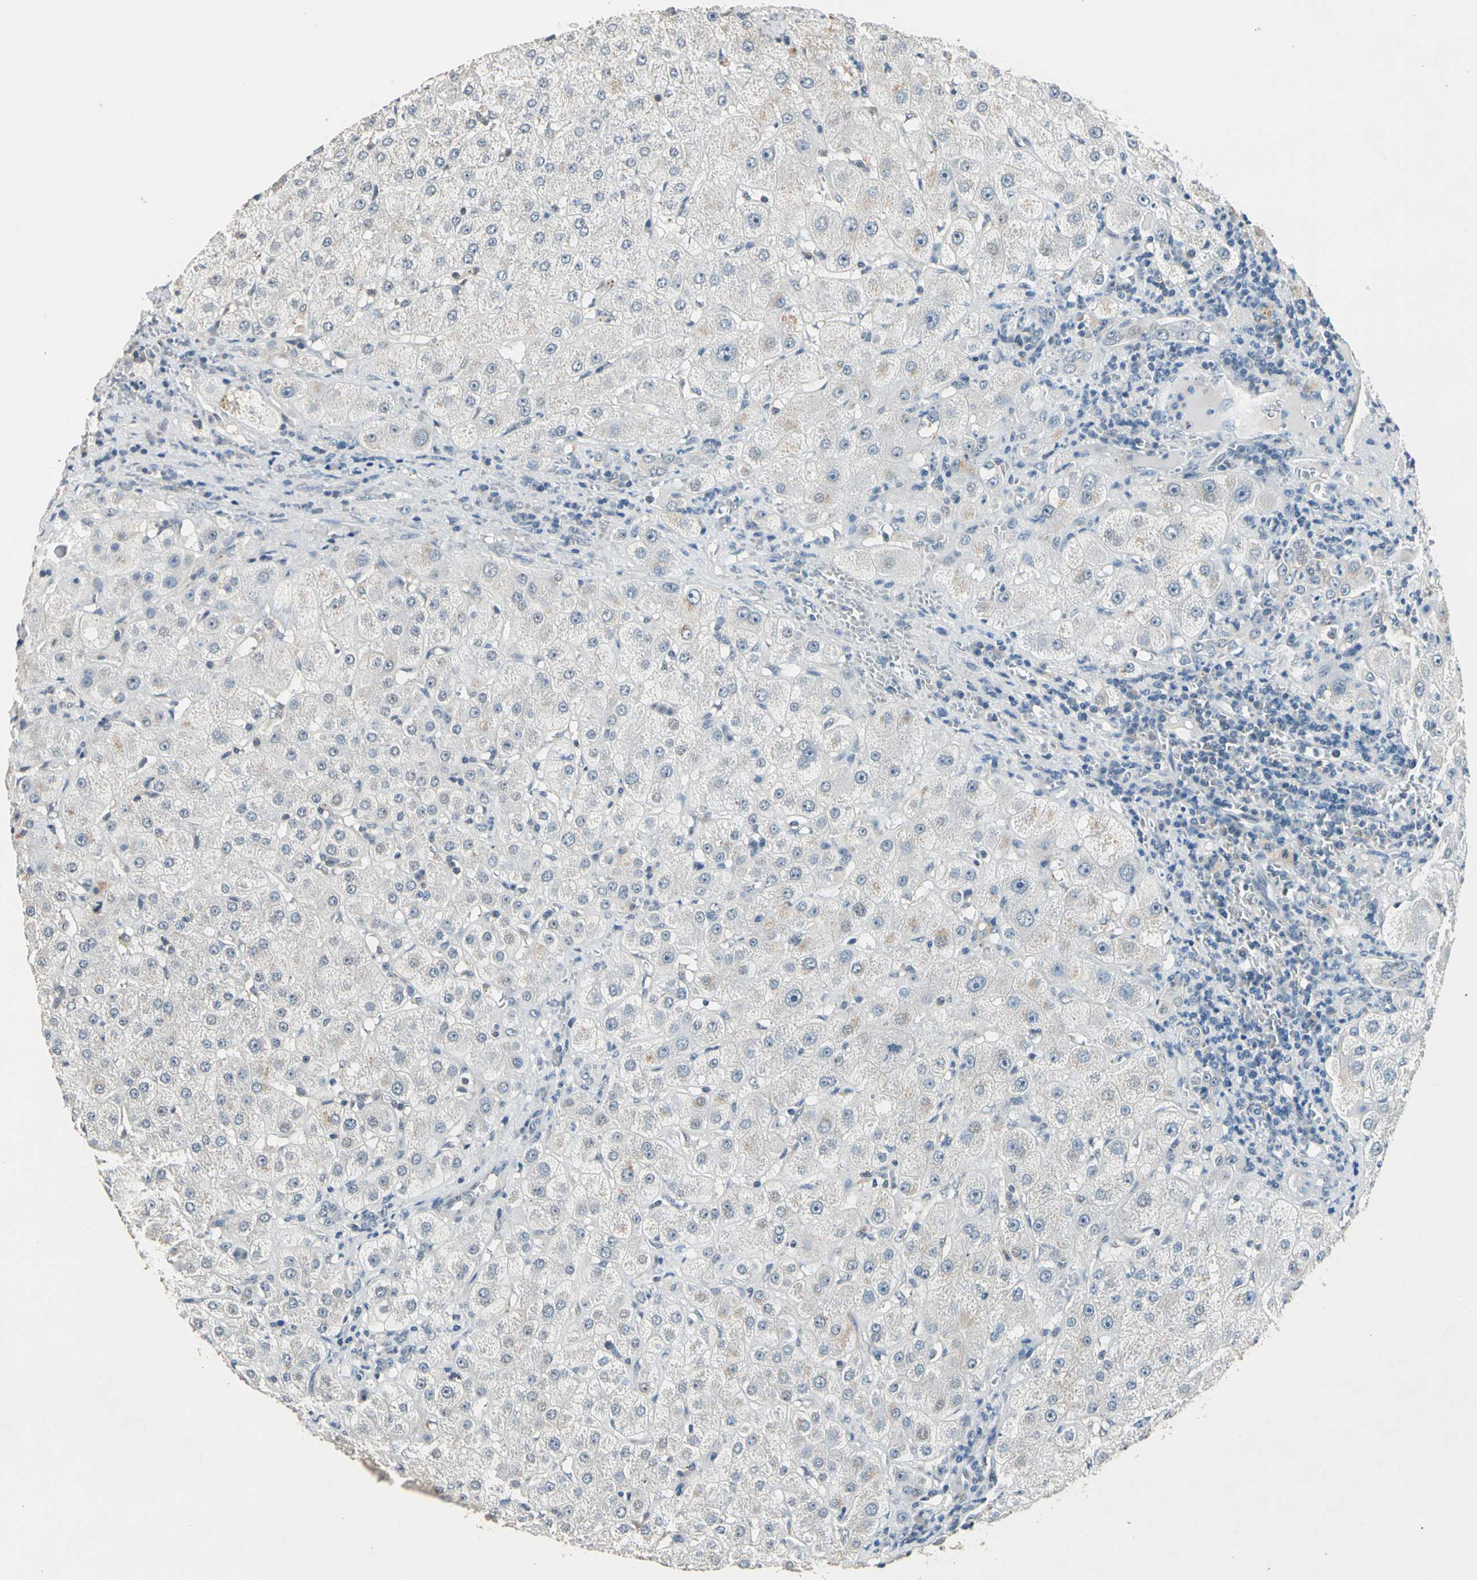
{"staining": {"intensity": "weak", "quantity": "25%-75%", "location": "cytoplasmic/membranous"}, "tissue": "liver", "cell_type": "Cholangiocytes", "image_type": "normal", "snomed": [{"axis": "morphology", "description": "Normal tissue, NOS"}, {"axis": "topography", "description": "Liver"}], "caption": "The photomicrograph displays immunohistochemical staining of unremarkable liver. There is weak cytoplasmic/membranous positivity is present in about 25%-75% of cholangiocytes. Using DAB (brown) and hematoxylin (blue) stains, captured at high magnification using brightfield microscopy.", "gene": "MAP3K7", "patient": {"sex": "female", "age": 79}}